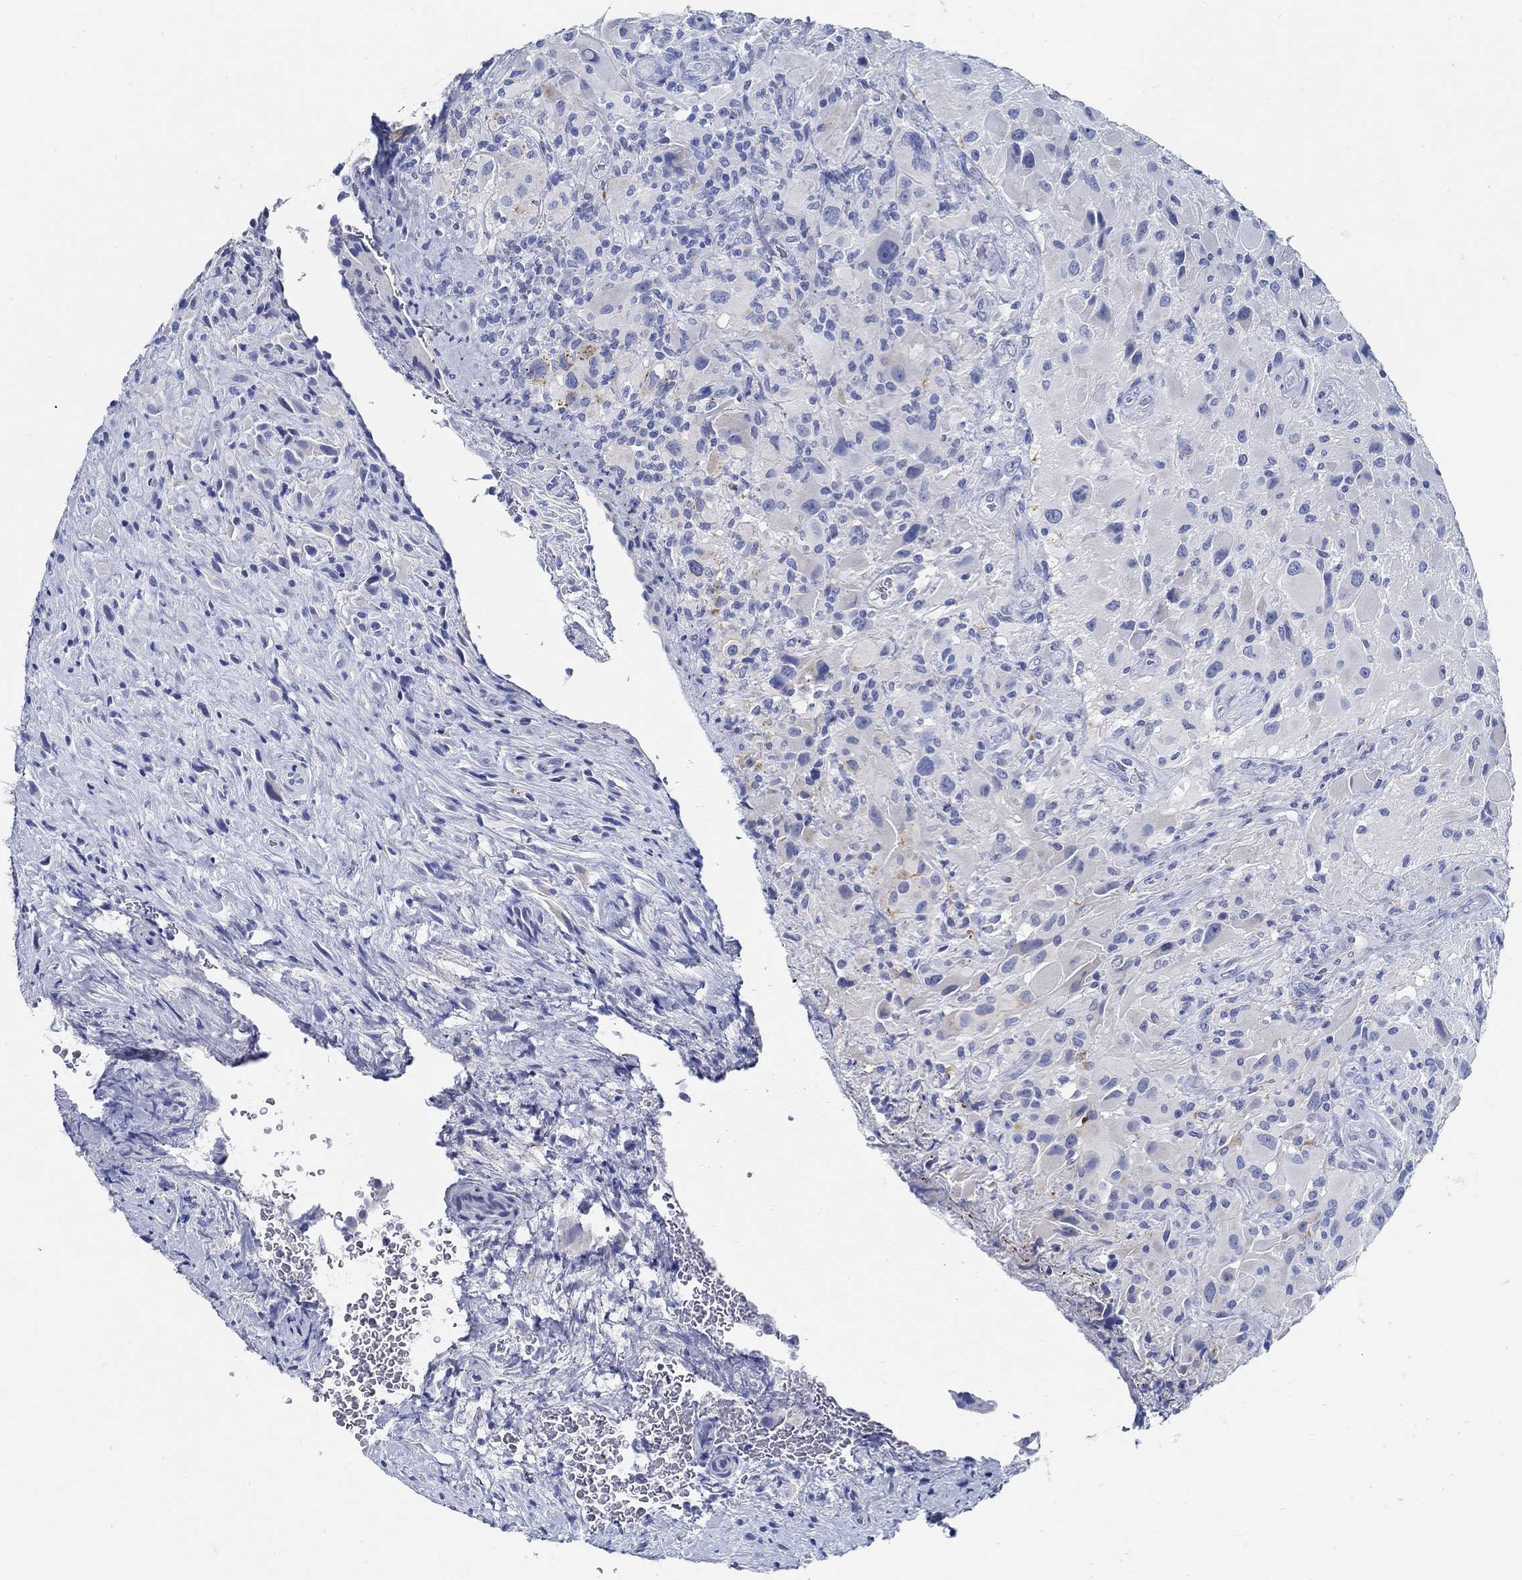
{"staining": {"intensity": "moderate", "quantity": "<25%", "location": "cytoplasmic/membranous"}, "tissue": "glioma", "cell_type": "Tumor cells", "image_type": "cancer", "snomed": [{"axis": "morphology", "description": "Glioma, malignant, High grade"}, {"axis": "topography", "description": "Cerebral cortex"}], "caption": "The immunohistochemical stain labels moderate cytoplasmic/membranous positivity in tumor cells of glioma tissue. (Stains: DAB (3,3'-diaminobenzidine) in brown, nuclei in blue, Microscopy: brightfield microscopy at high magnification).", "gene": "SLC45A1", "patient": {"sex": "male", "age": 35}}